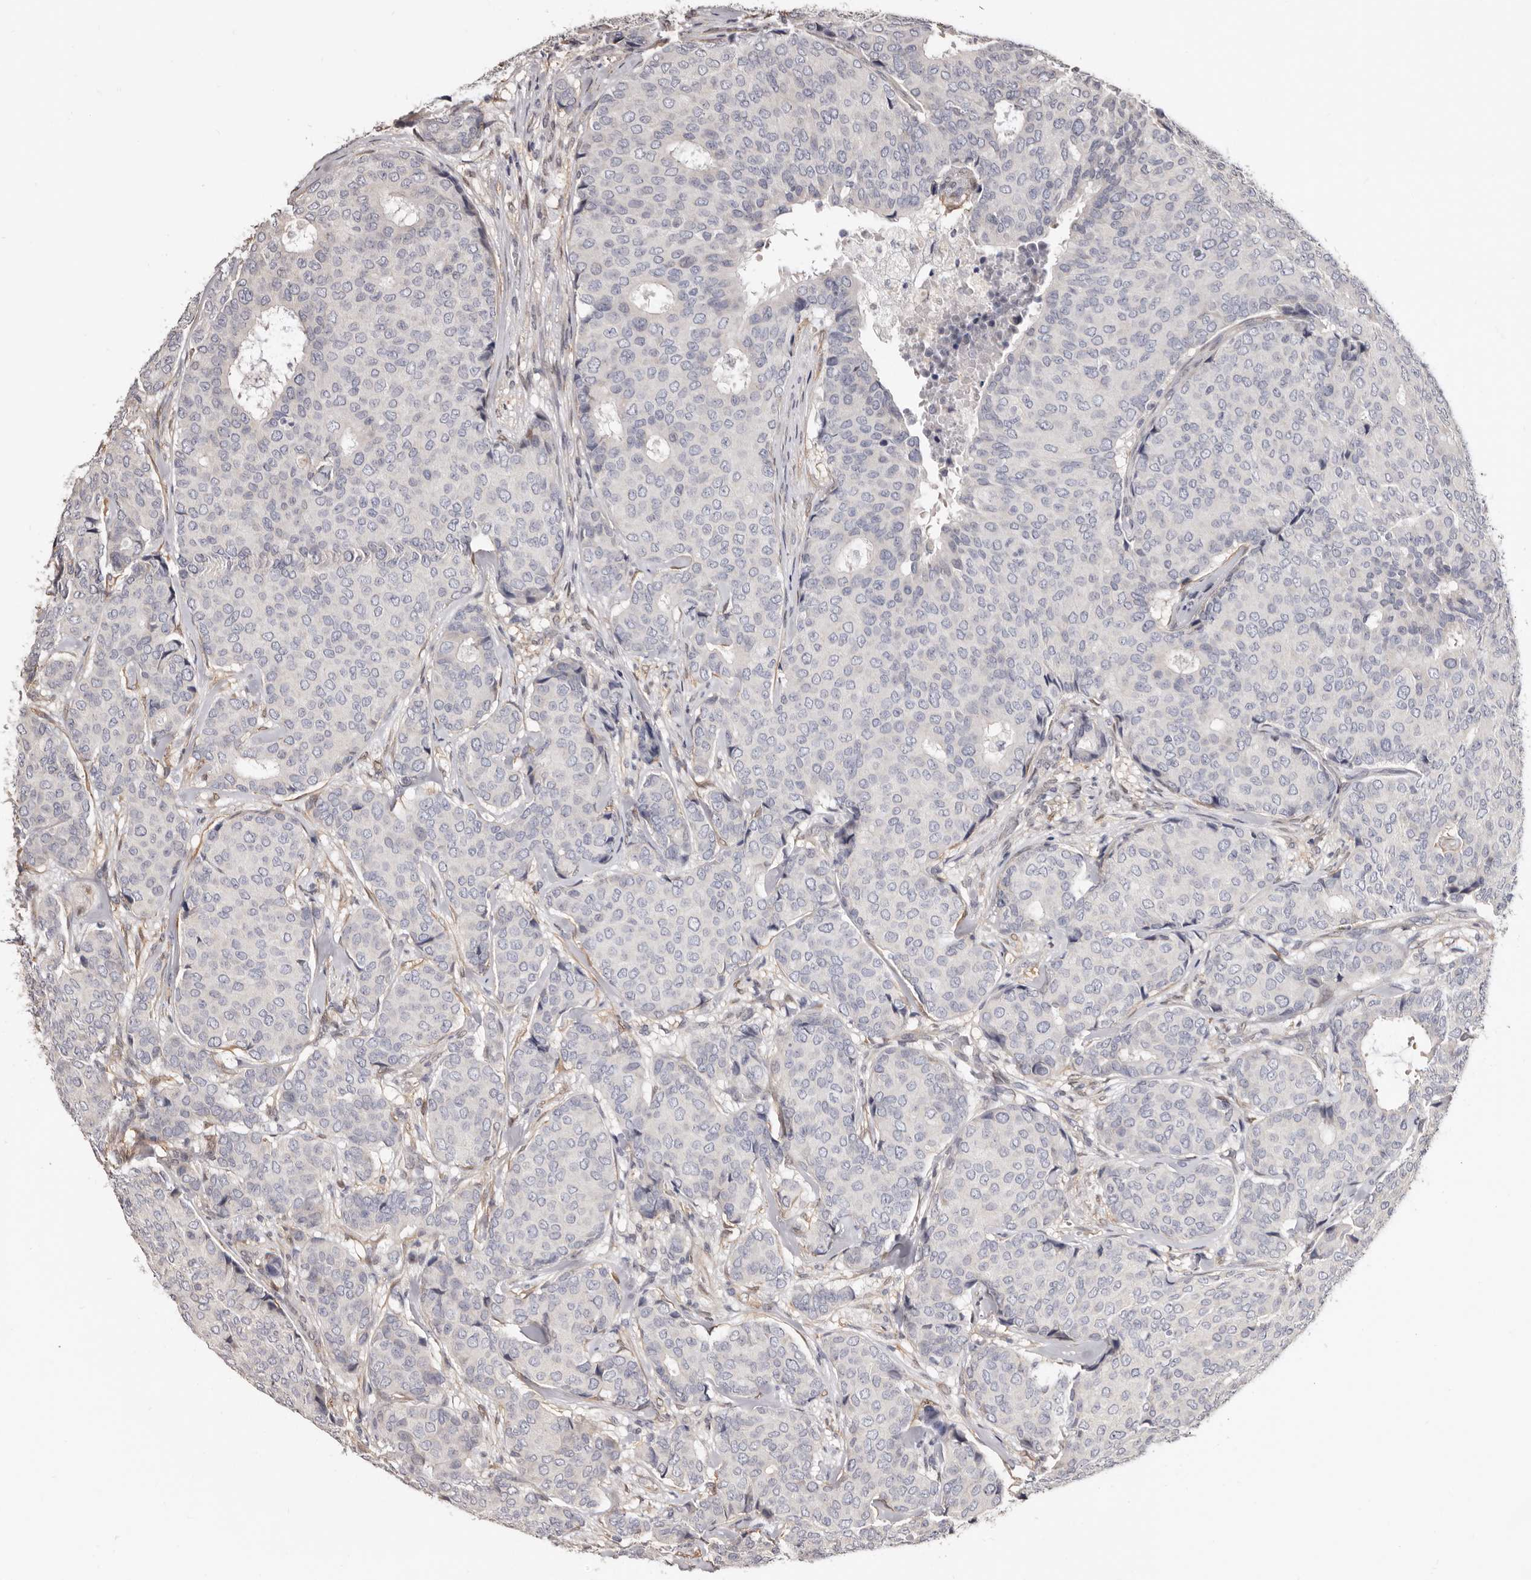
{"staining": {"intensity": "negative", "quantity": "none", "location": "none"}, "tissue": "breast cancer", "cell_type": "Tumor cells", "image_type": "cancer", "snomed": [{"axis": "morphology", "description": "Duct carcinoma"}, {"axis": "topography", "description": "Breast"}], "caption": "Human breast cancer (intraductal carcinoma) stained for a protein using immunohistochemistry shows no expression in tumor cells.", "gene": "KHDRBS2", "patient": {"sex": "female", "age": 75}}